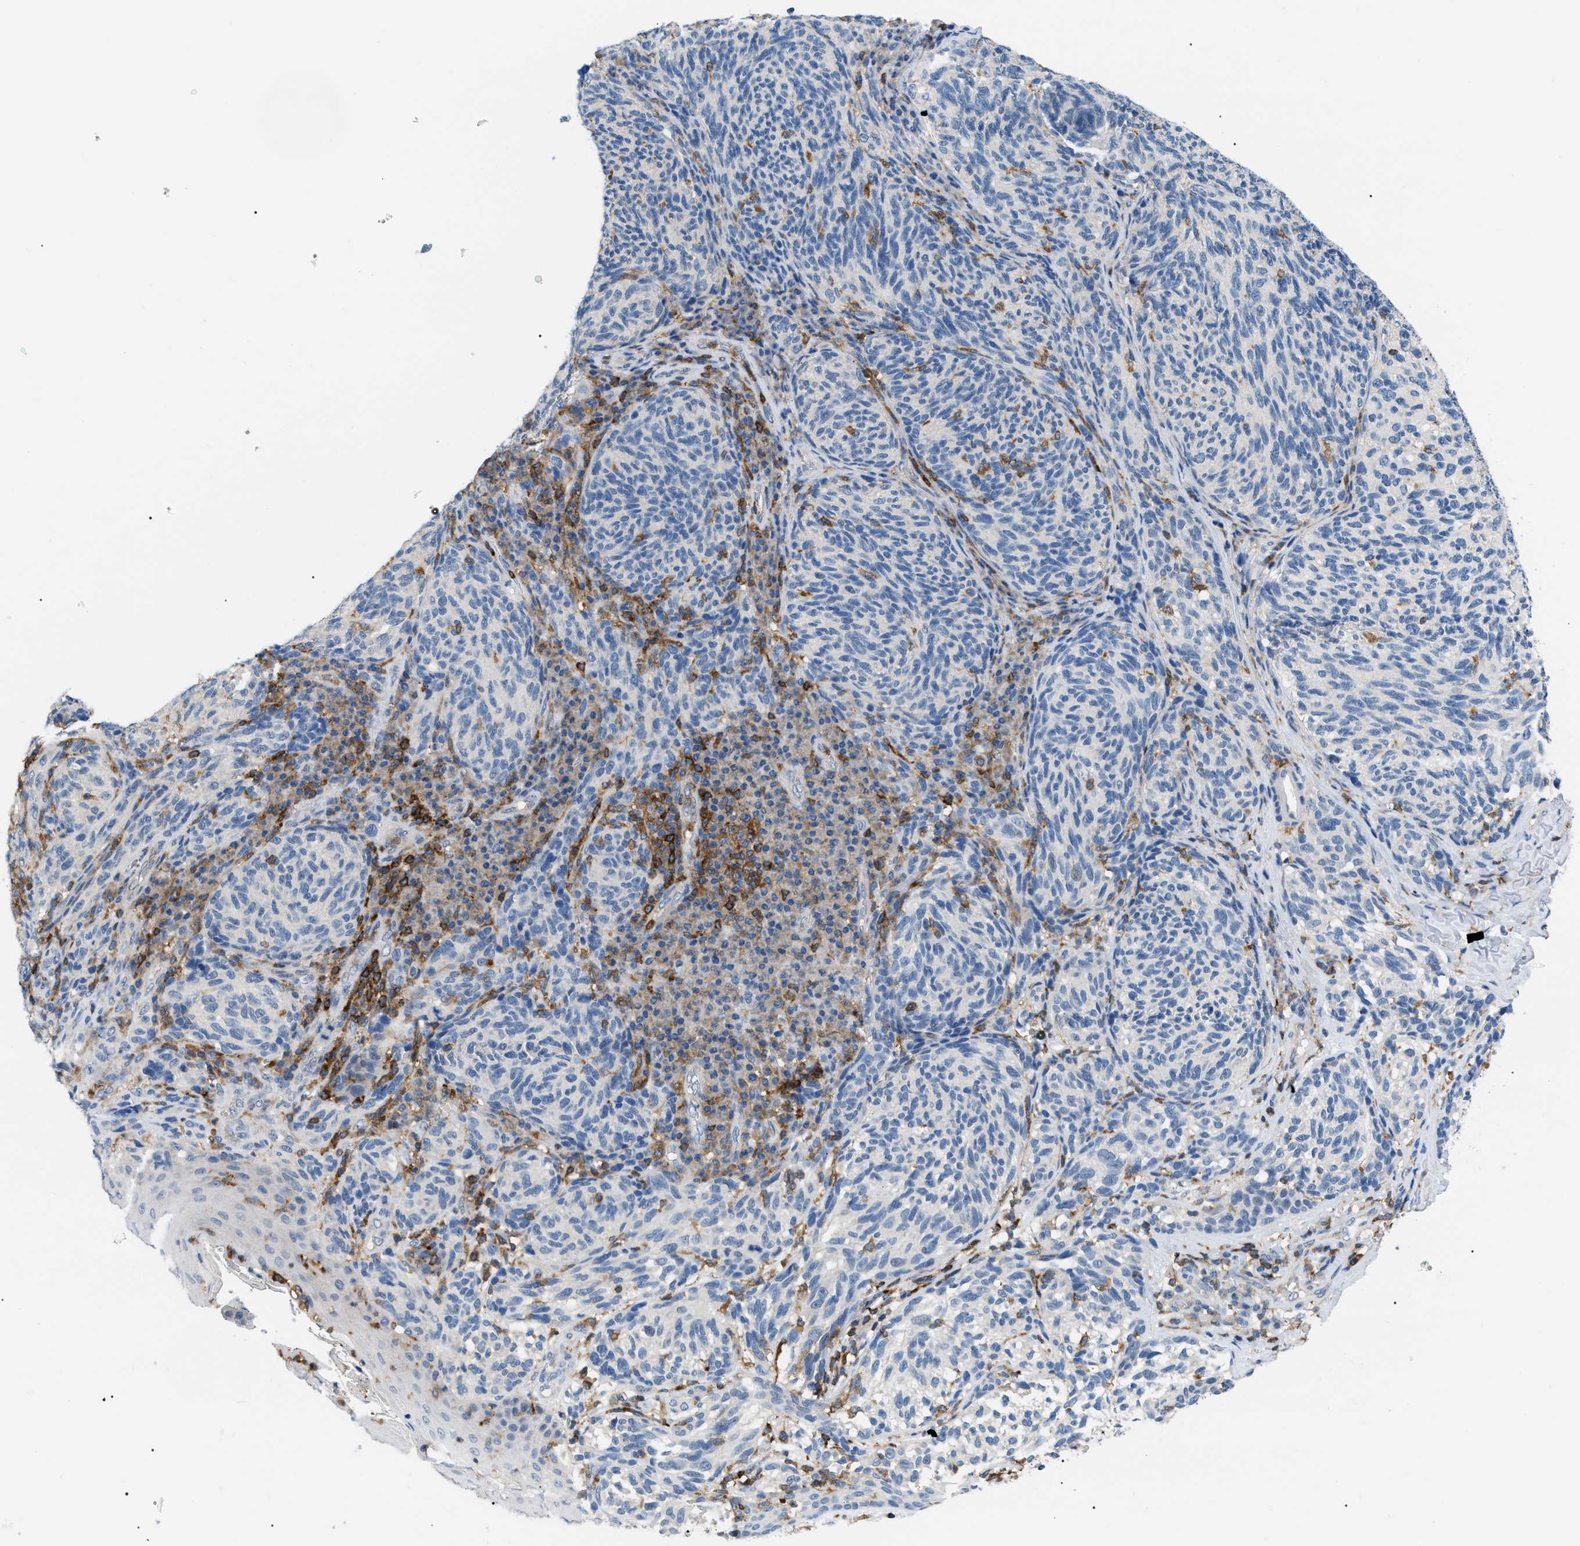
{"staining": {"intensity": "negative", "quantity": "none", "location": "none"}, "tissue": "melanoma", "cell_type": "Tumor cells", "image_type": "cancer", "snomed": [{"axis": "morphology", "description": "Malignant melanoma, NOS"}, {"axis": "topography", "description": "Skin"}], "caption": "Melanoma was stained to show a protein in brown. There is no significant staining in tumor cells.", "gene": "INPP5D", "patient": {"sex": "female", "age": 73}}